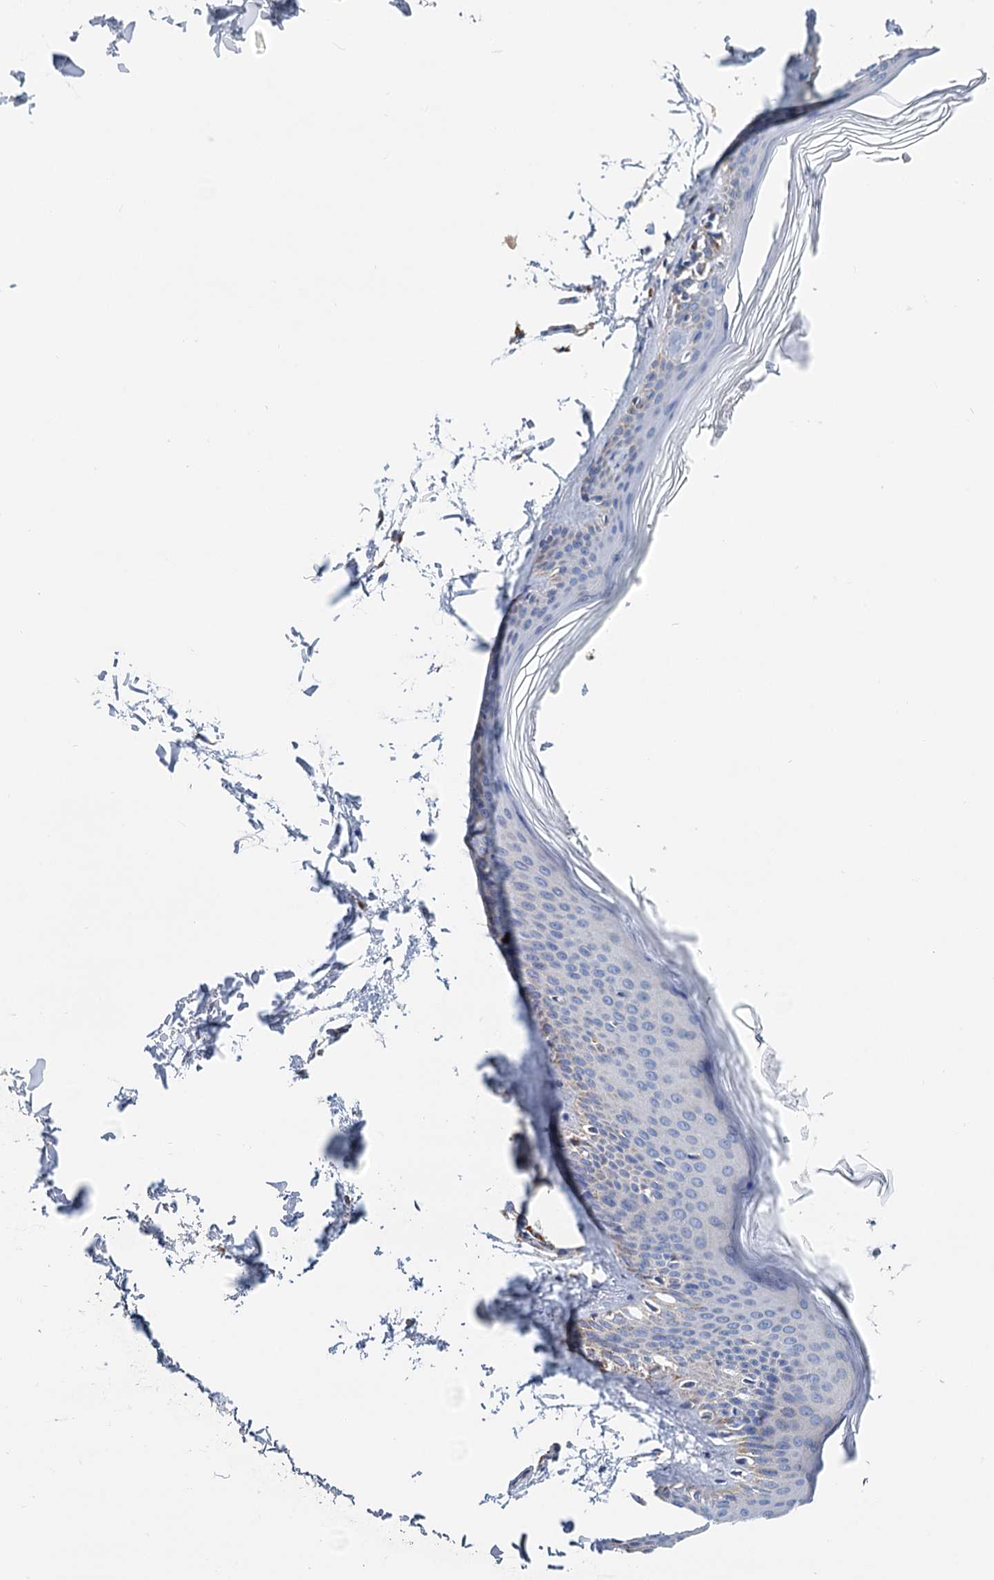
{"staining": {"intensity": "moderate", "quantity": ">75%", "location": "cytoplasmic/membranous"}, "tissue": "skin", "cell_type": "Fibroblasts", "image_type": "normal", "snomed": [{"axis": "morphology", "description": "Normal tissue, NOS"}, {"axis": "topography", "description": "Skin"}], "caption": "DAB (3,3'-diaminobenzidine) immunohistochemical staining of benign skin shows moderate cytoplasmic/membranous protein positivity in about >75% of fibroblasts. (IHC, brightfield microscopy, high magnification).", "gene": "CCP110", "patient": {"sex": "female", "age": 27}}